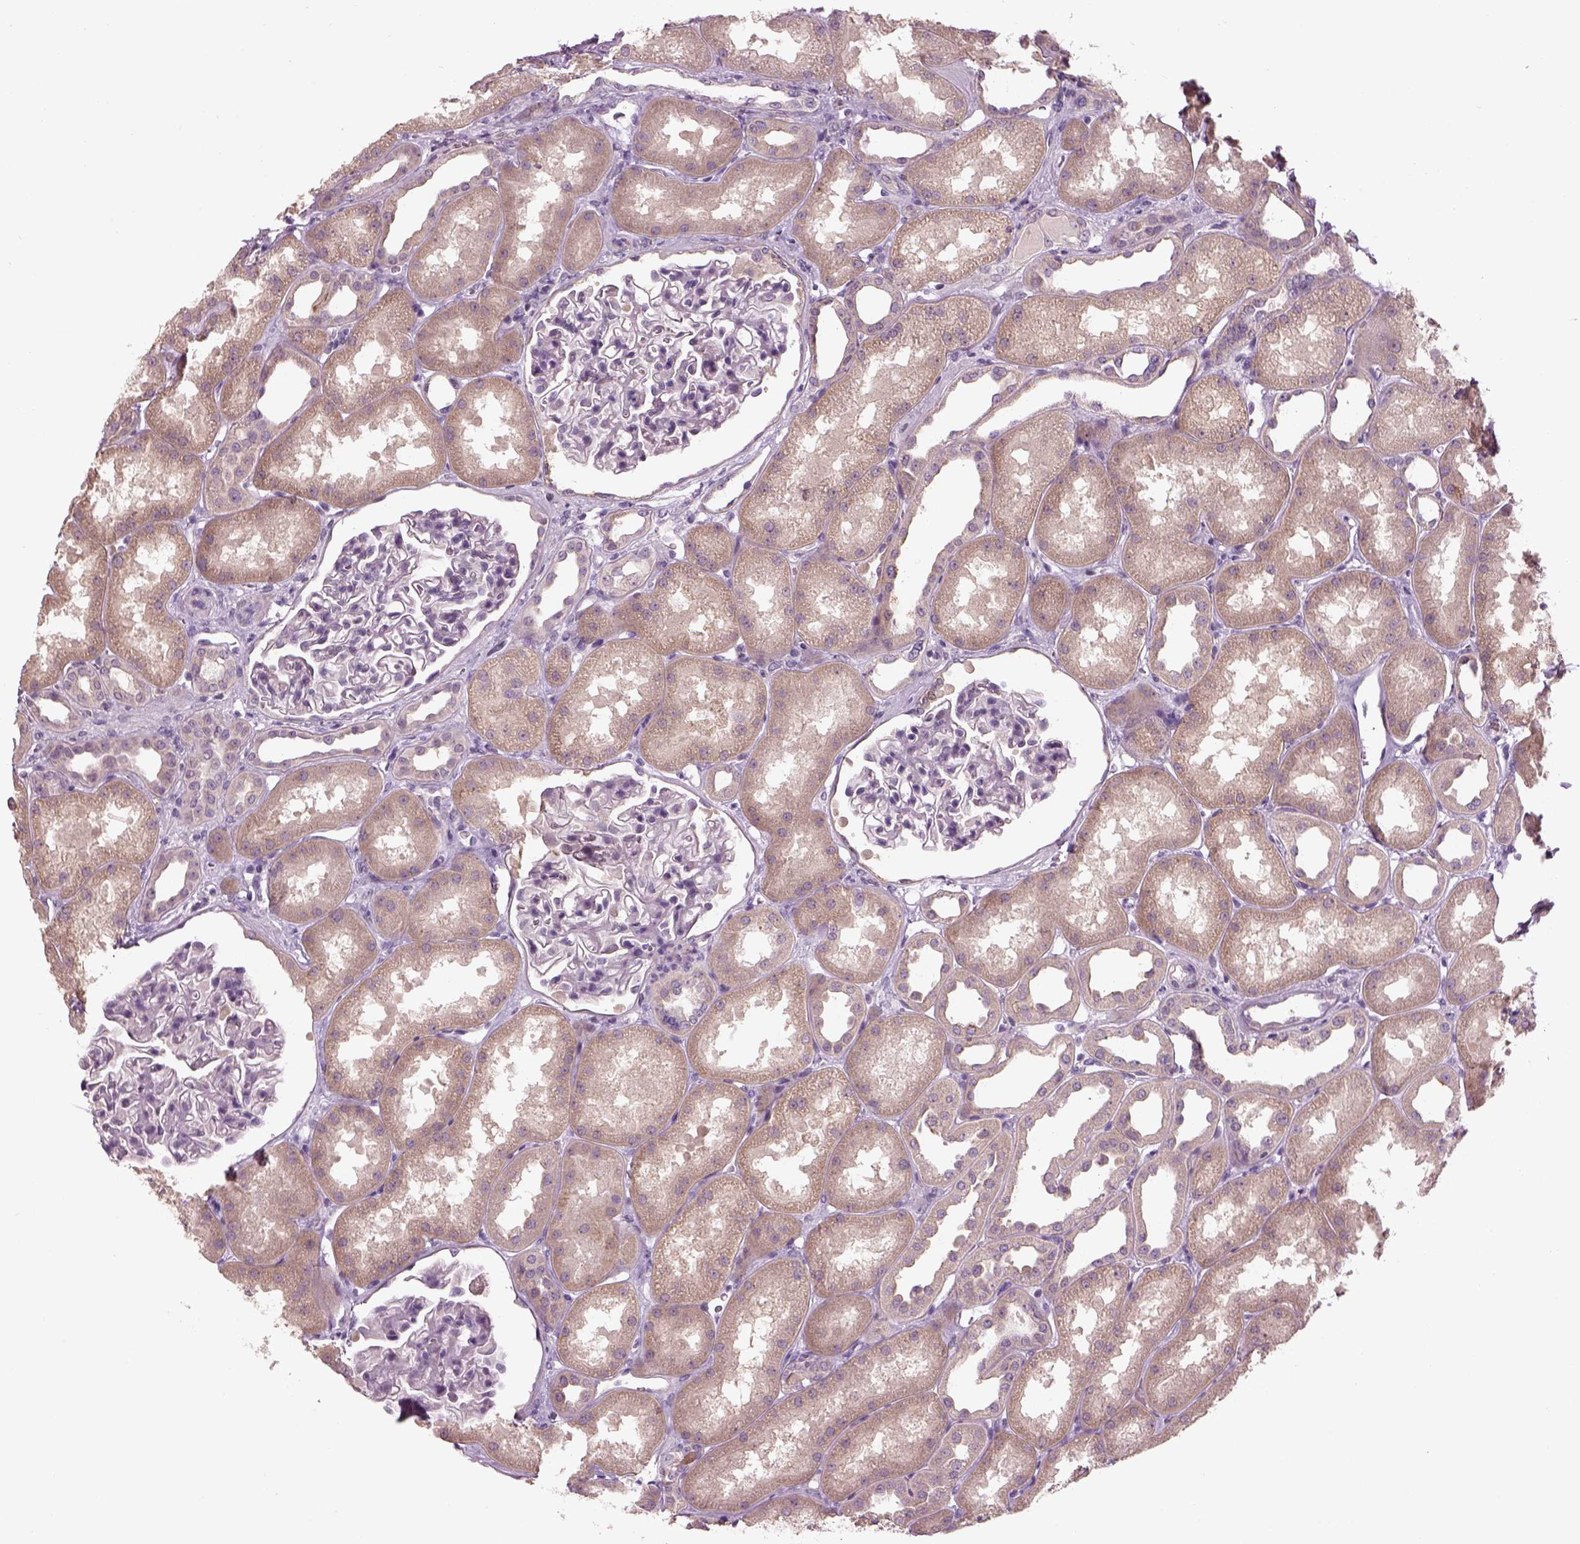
{"staining": {"intensity": "negative", "quantity": "none", "location": "none"}, "tissue": "kidney", "cell_type": "Cells in glomeruli", "image_type": "normal", "snomed": [{"axis": "morphology", "description": "Normal tissue, NOS"}, {"axis": "topography", "description": "Kidney"}], "caption": "An IHC photomicrograph of normal kidney is shown. There is no staining in cells in glomeruli of kidney.", "gene": "GDNF", "patient": {"sex": "male", "age": 61}}